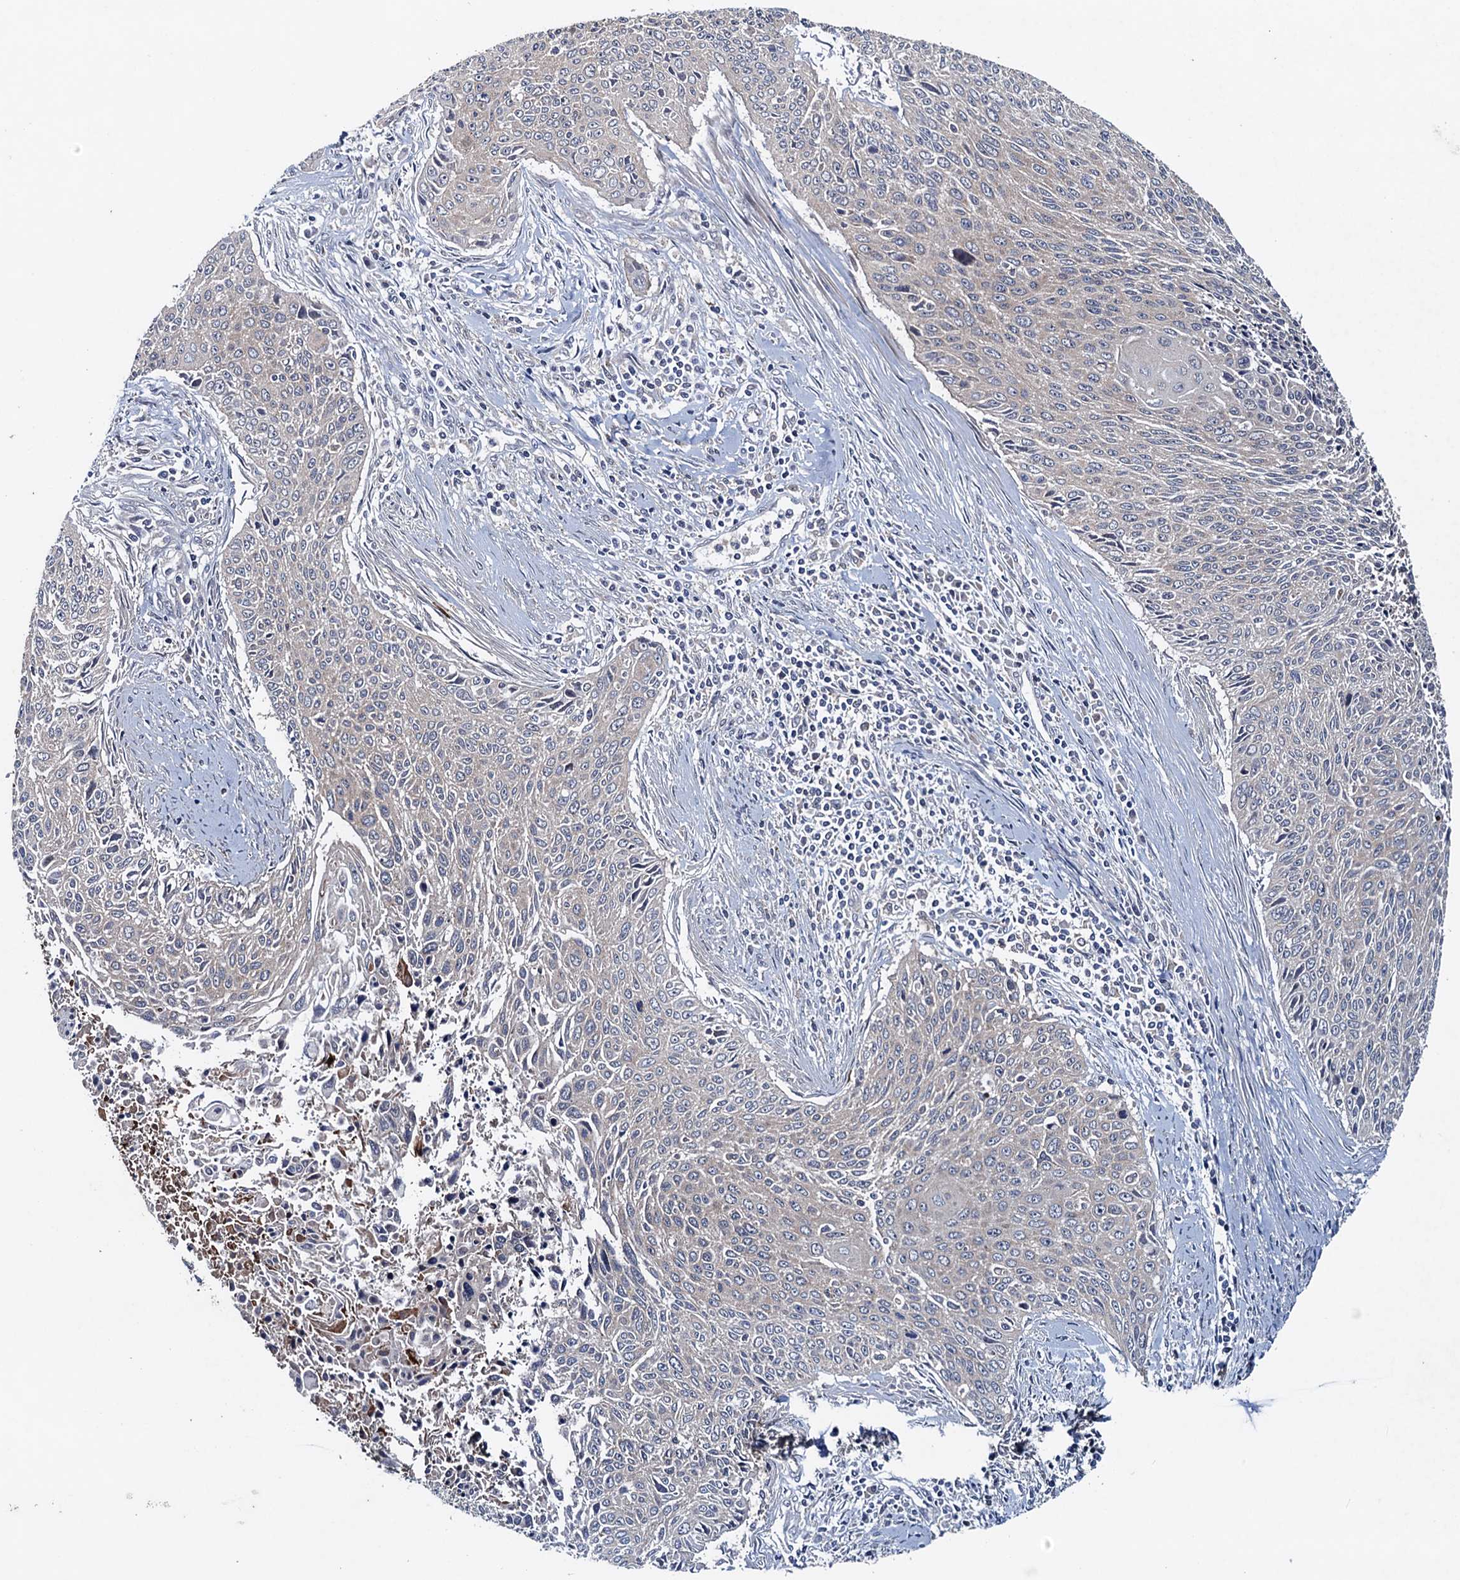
{"staining": {"intensity": "negative", "quantity": "none", "location": "none"}, "tissue": "cervical cancer", "cell_type": "Tumor cells", "image_type": "cancer", "snomed": [{"axis": "morphology", "description": "Squamous cell carcinoma, NOS"}, {"axis": "topography", "description": "Cervix"}], "caption": "A histopathology image of human squamous cell carcinoma (cervical) is negative for staining in tumor cells.", "gene": "BLTP3B", "patient": {"sex": "female", "age": 55}}